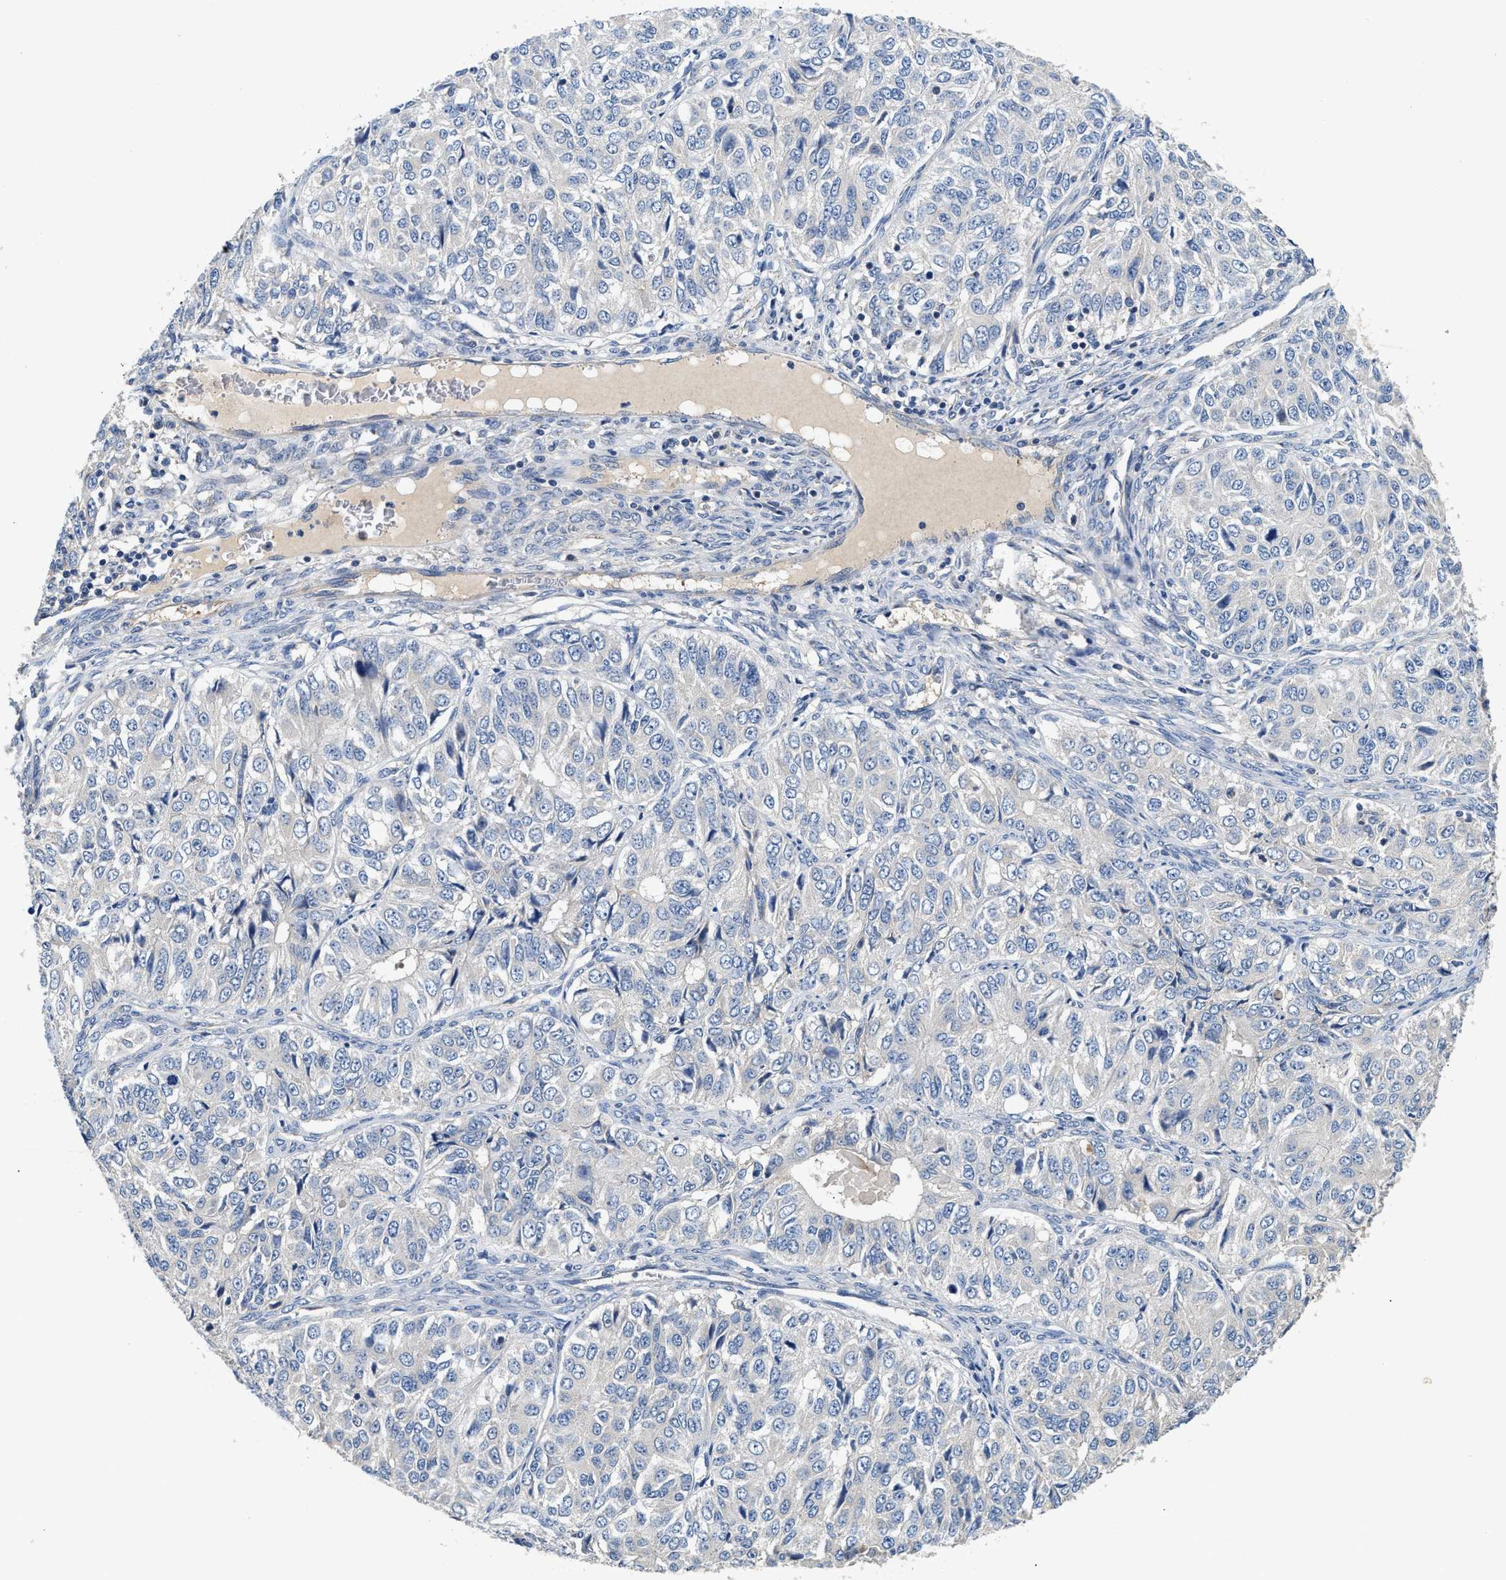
{"staining": {"intensity": "negative", "quantity": "none", "location": "none"}, "tissue": "ovarian cancer", "cell_type": "Tumor cells", "image_type": "cancer", "snomed": [{"axis": "morphology", "description": "Carcinoma, endometroid"}, {"axis": "topography", "description": "Ovary"}], "caption": "Immunohistochemistry of ovarian cancer demonstrates no staining in tumor cells. (Brightfield microscopy of DAB IHC at high magnification).", "gene": "IL17RC", "patient": {"sex": "female", "age": 51}}